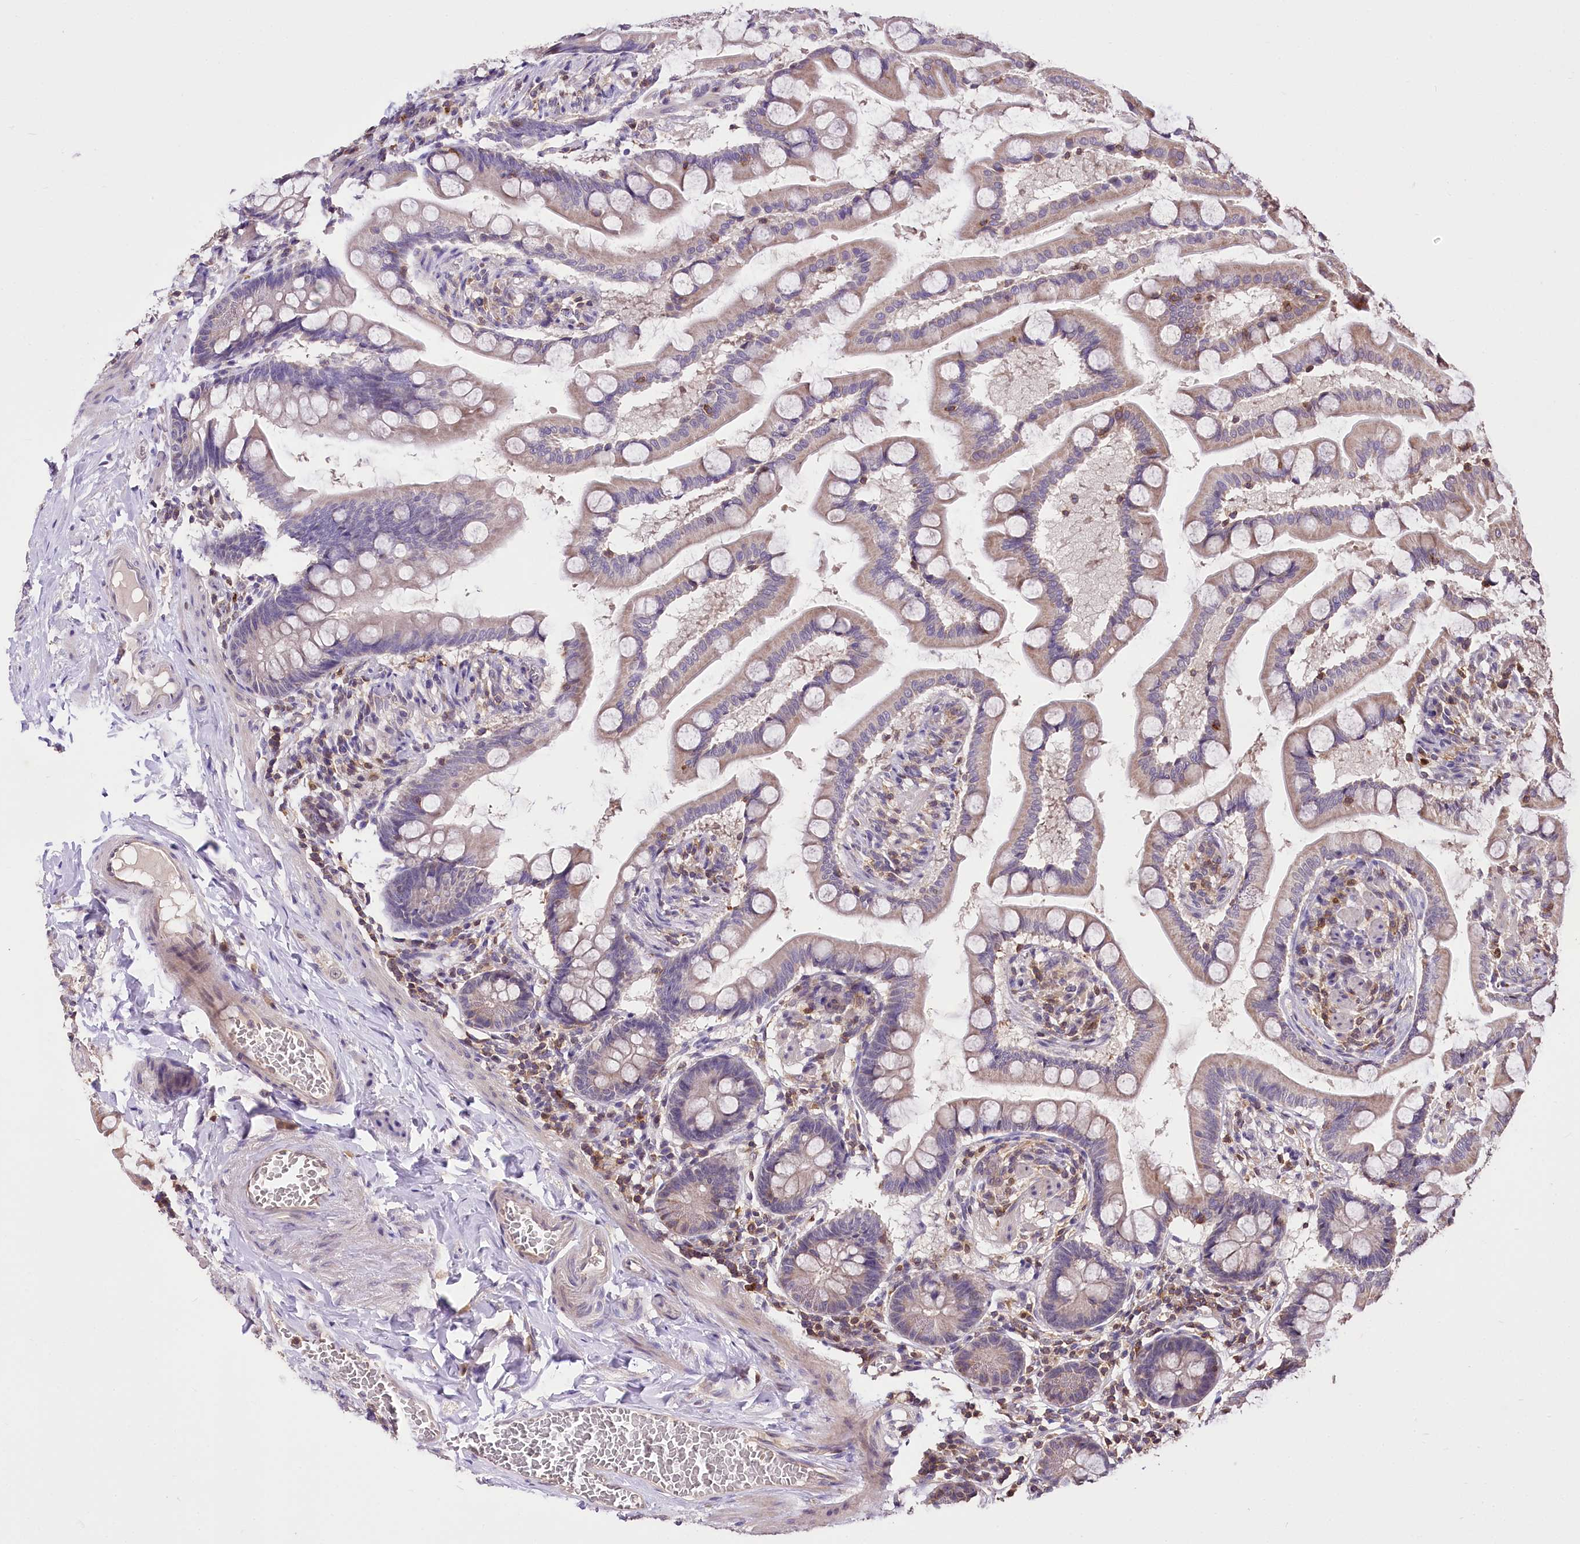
{"staining": {"intensity": "weak", "quantity": "25%-75%", "location": "cytoplasmic/membranous"}, "tissue": "small intestine", "cell_type": "Glandular cells", "image_type": "normal", "snomed": [{"axis": "morphology", "description": "Normal tissue, NOS"}, {"axis": "topography", "description": "Small intestine"}], "caption": "Small intestine stained with DAB immunohistochemistry (IHC) demonstrates low levels of weak cytoplasmic/membranous expression in about 25%-75% of glandular cells.", "gene": "SERGEF", "patient": {"sex": "male", "age": 41}}